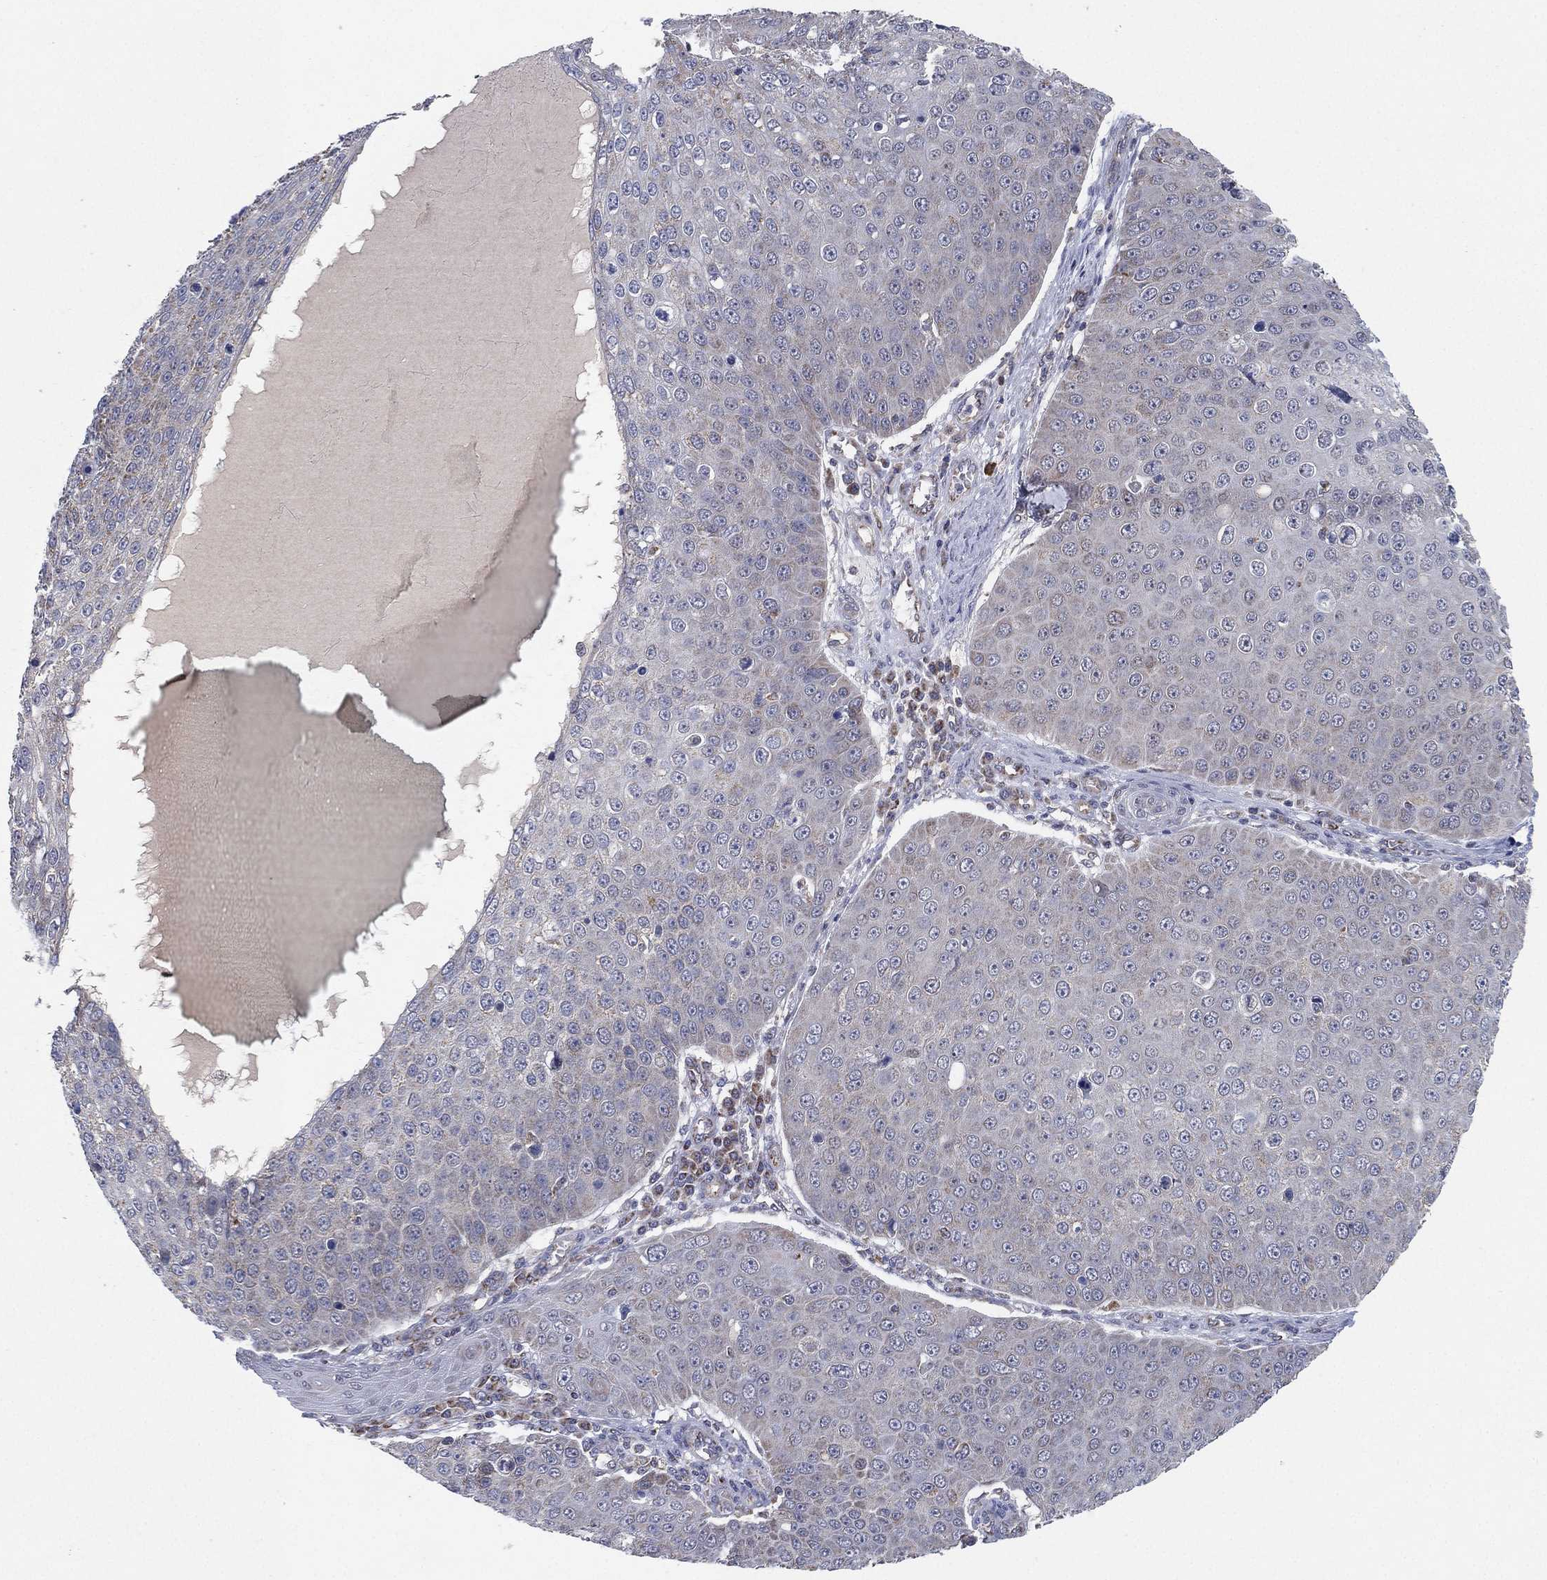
{"staining": {"intensity": "weak", "quantity": "<25%", "location": "cytoplasmic/membranous"}, "tissue": "skin cancer", "cell_type": "Tumor cells", "image_type": "cancer", "snomed": [{"axis": "morphology", "description": "Squamous cell carcinoma, NOS"}, {"axis": "topography", "description": "Skin"}], "caption": "Tumor cells are negative for protein expression in human squamous cell carcinoma (skin). The staining is performed using DAB (3,3'-diaminobenzidine) brown chromogen with nuclei counter-stained in using hematoxylin.", "gene": "PSMG4", "patient": {"sex": "male", "age": 71}}